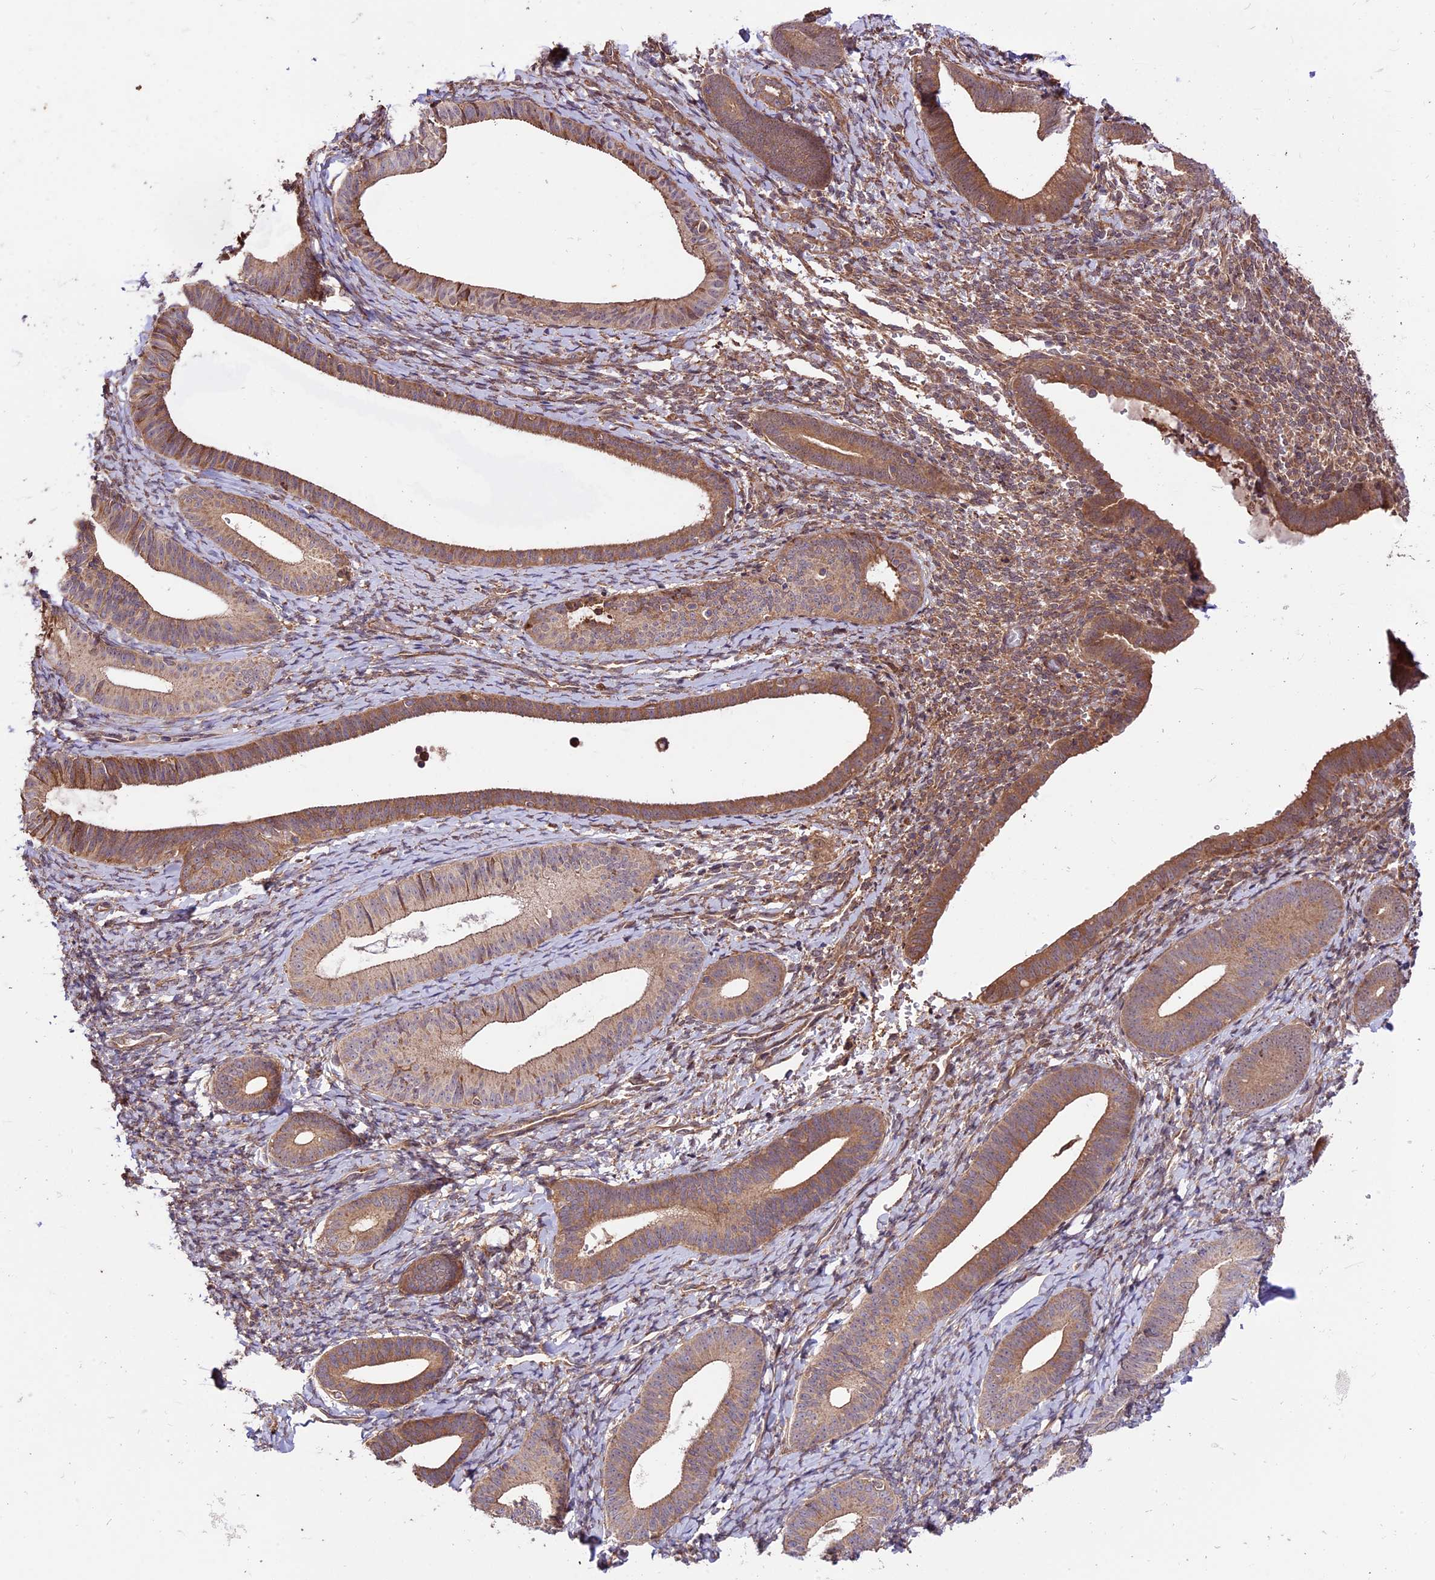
{"staining": {"intensity": "moderate", "quantity": ">75%", "location": "cytoplasmic/membranous"}, "tissue": "endometrium", "cell_type": "Cells in endometrial stroma", "image_type": "normal", "snomed": [{"axis": "morphology", "description": "Normal tissue, NOS"}, {"axis": "topography", "description": "Endometrium"}], "caption": "Protein staining of normal endometrium shows moderate cytoplasmic/membranous expression in approximately >75% of cells in endometrial stroma.", "gene": "HDAC5", "patient": {"sex": "female", "age": 65}}